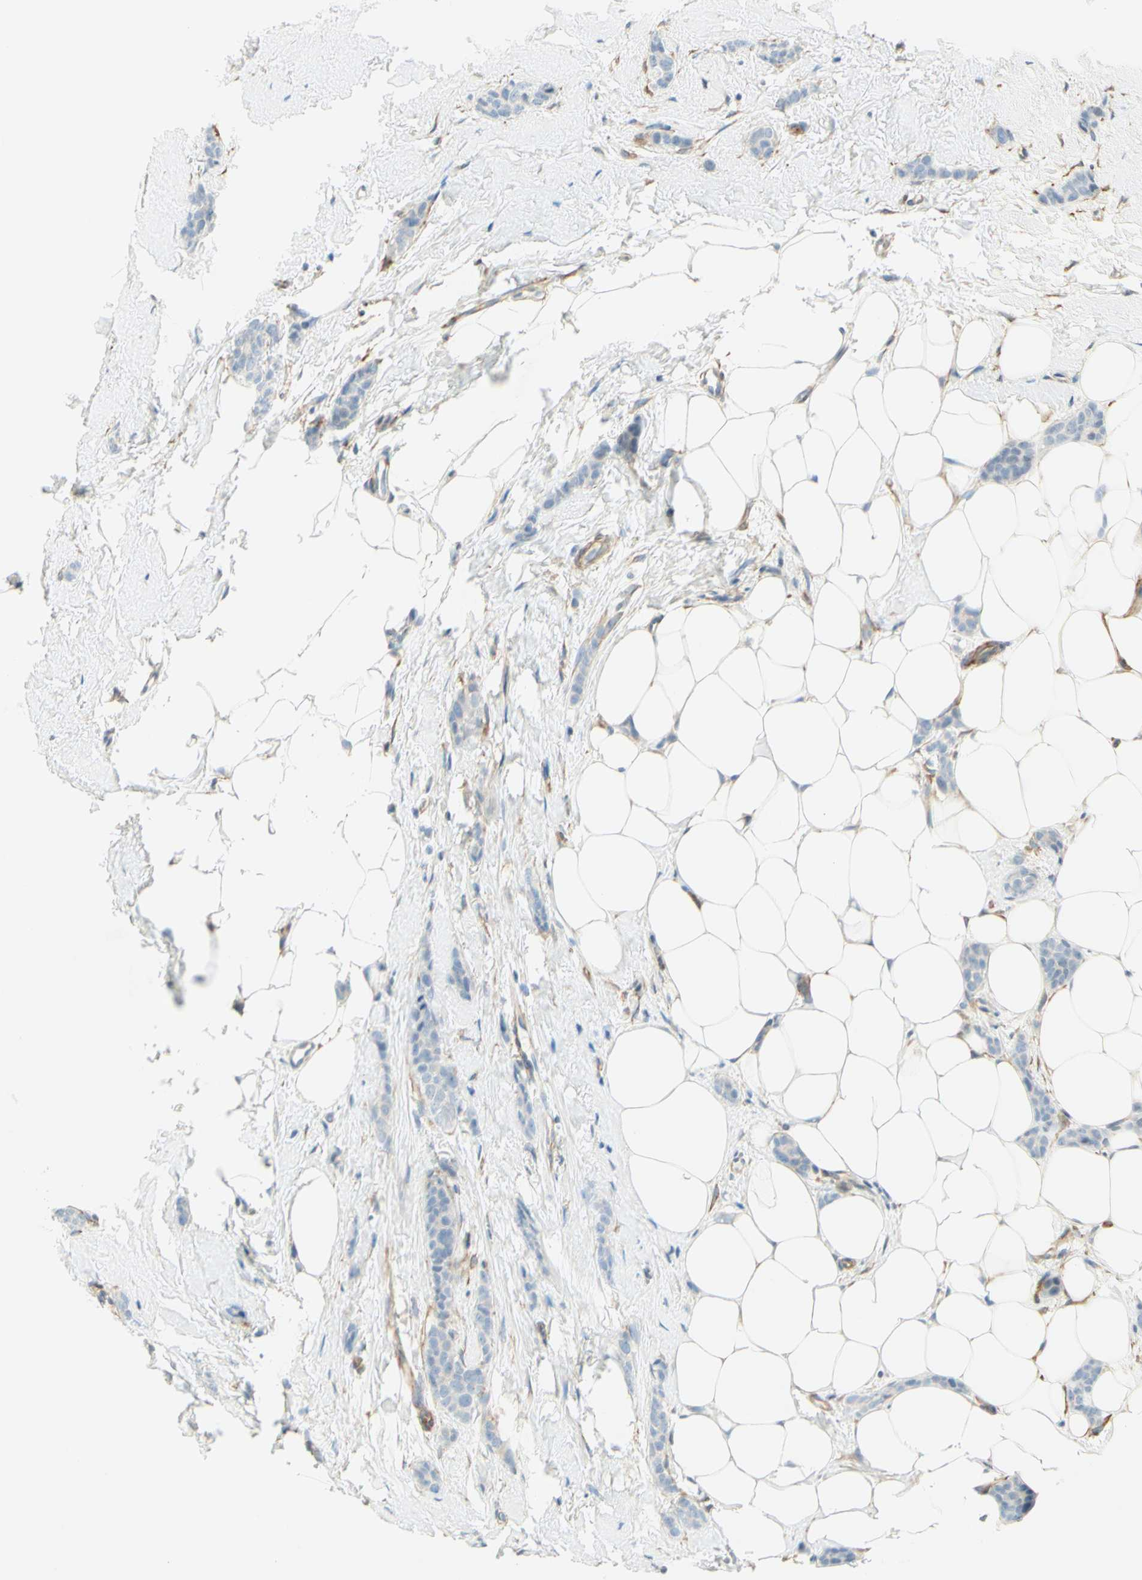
{"staining": {"intensity": "negative", "quantity": "none", "location": "none"}, "tissue": "breast cancer", "cell_type": "Tumor cells", "image_type": "cancer", "snomed": [{"axis": "morphology", "description": "Lobular carcinoma"}, {"axis": "topography", "description": "Skin"}, {"axis": "topography", "description": "Breast"}], "caption": "This is an immunohistochemistry (IHC) histopathology image of lobular carcinoma (breast). There is no expression in tumor cells.", "gene": "MAP1B", "patient": {"sex": "female", "age": 46}}